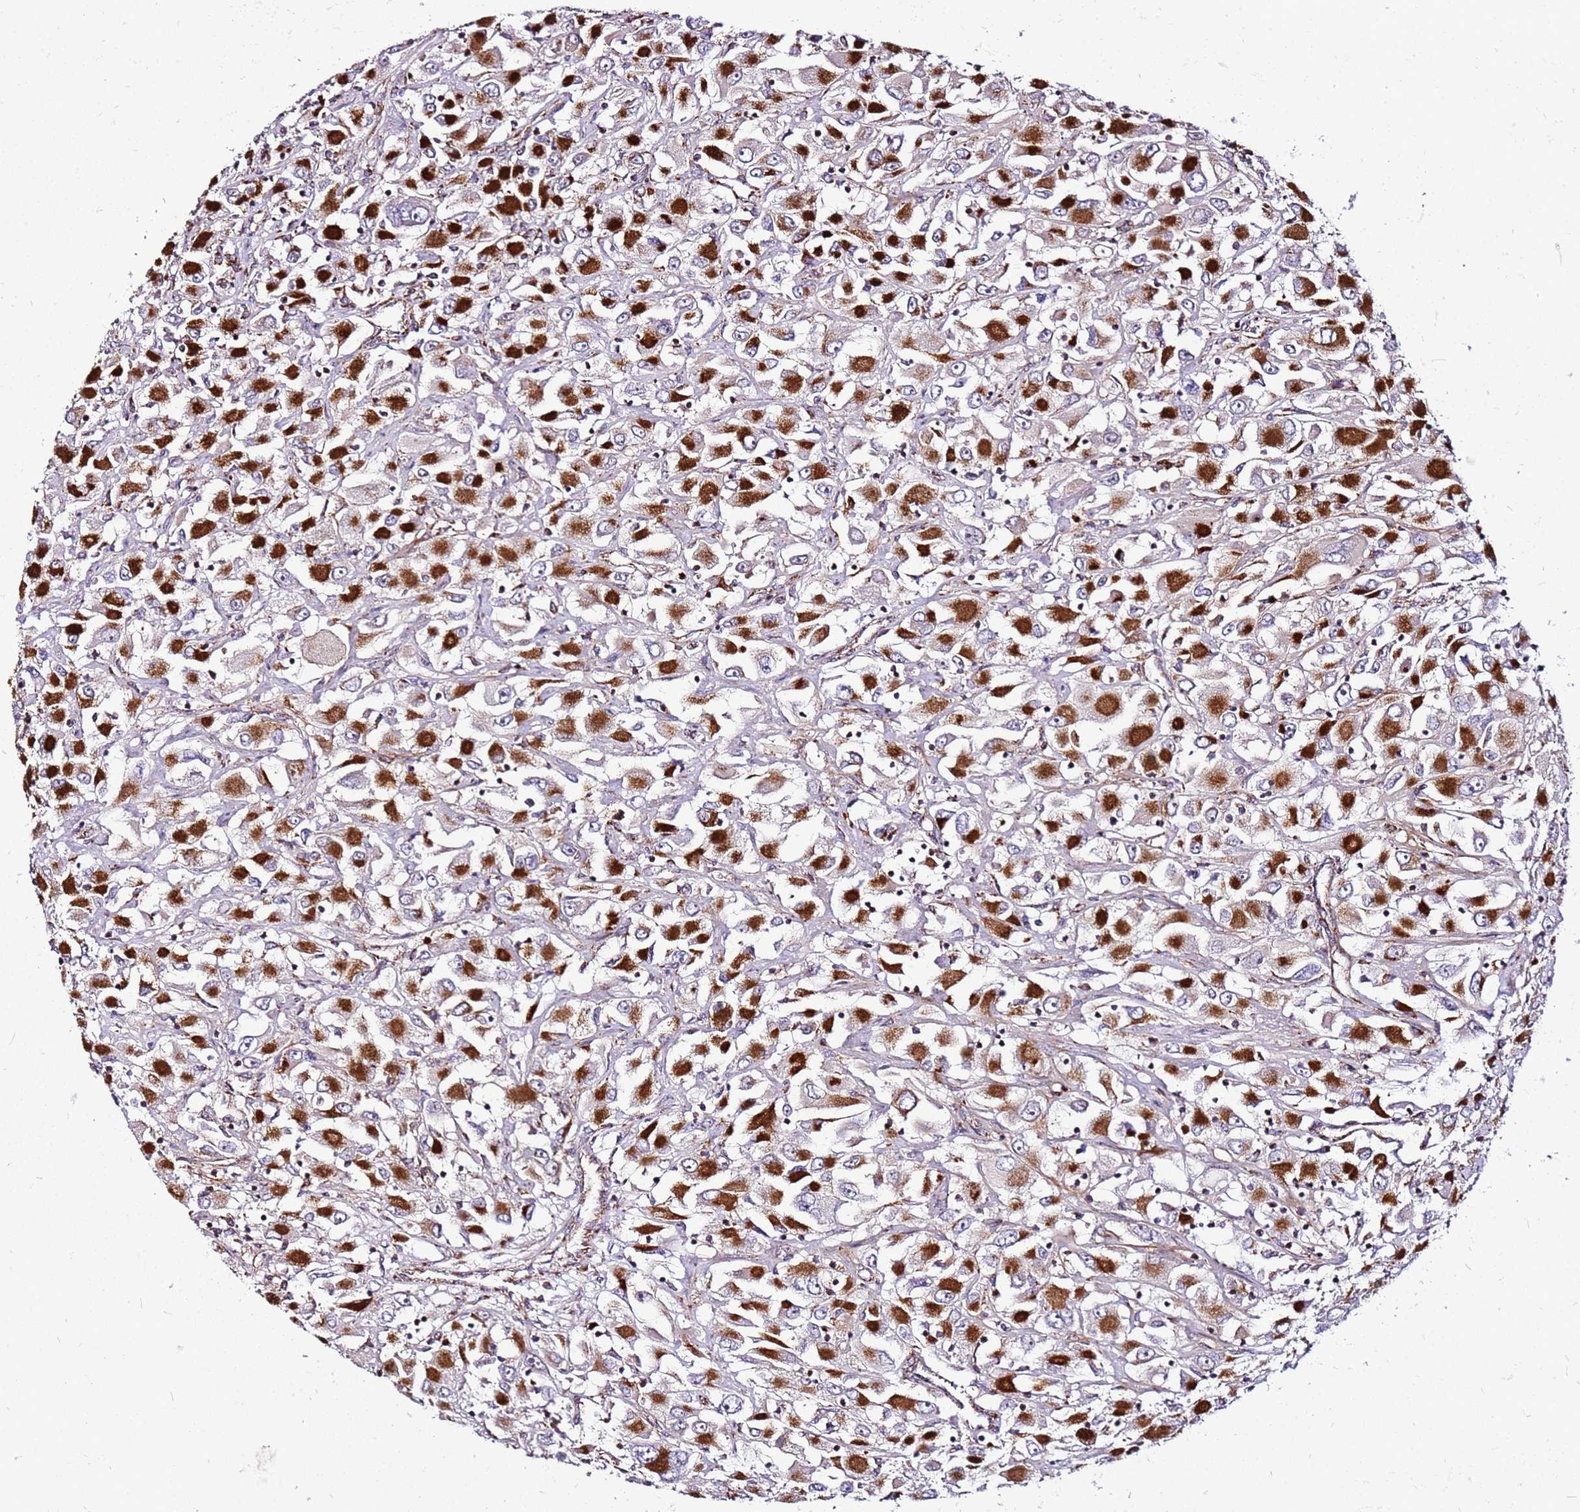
{"staining": {"intensity": "strong", "quantity": ">75%", "location": "cytoplasmic/membranous"}, "tissue": "renal cancer", "cell_type": "Tumor cells", "image_type": "cancer", "snomed": [{"axis": "morphology", "description": "Adenocarcinoma, NOS"}, {"axis": "topography", "description": "Kidney"}], "caption": "Immunohistochemistry (IHC) photomicrograph of neoplastic tissue: human adenocarcinoma (renal) stained using immunohistochemistry shows high levels of strong protein expression localized specifically in the cytoplasmic/membranous of tumor cells, appearing as a cytoplasmic/membranous brown color.", "gene": "OR51T1", "patient": {"sex": "female", "age": 52}}